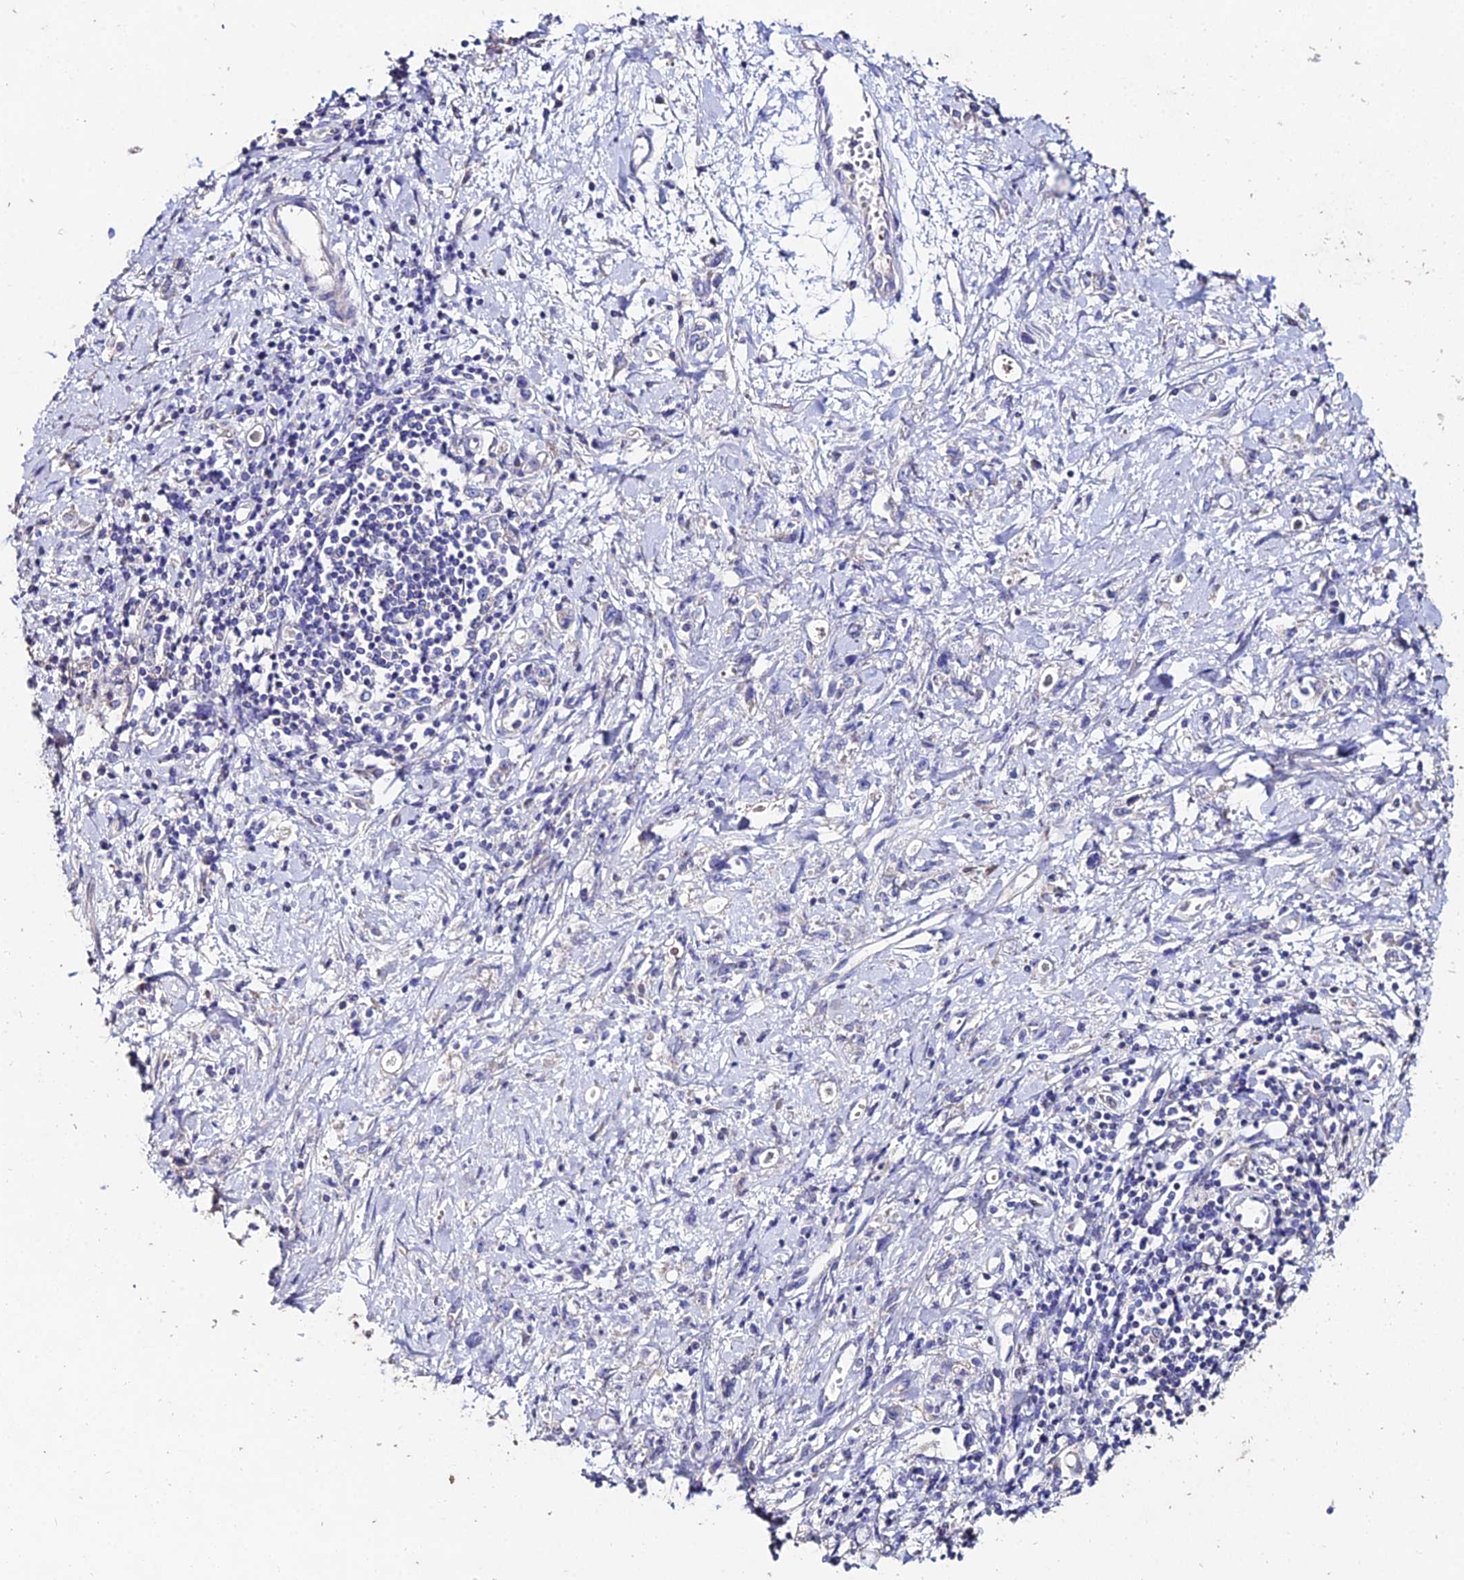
{"staining": {"intensity": "negative", "quantity": "none", "location": "none"}, "tissue": "stomach cancer", "cell_type": "Tumor cells", "image_type": "cancer", "snomed": [{"axis": "morphology", "description": "Adenocarcinoma, NOS"}, {"axis": "topography", "description": "Stomach"}], "caption": "Immunohistochemistry (IHC) image of human stomach cancer stained for a protein (brown), which shows no expression in tumor cells.", "gene": "ESRRG", "patient": {"sex": "female", "age": 76}}